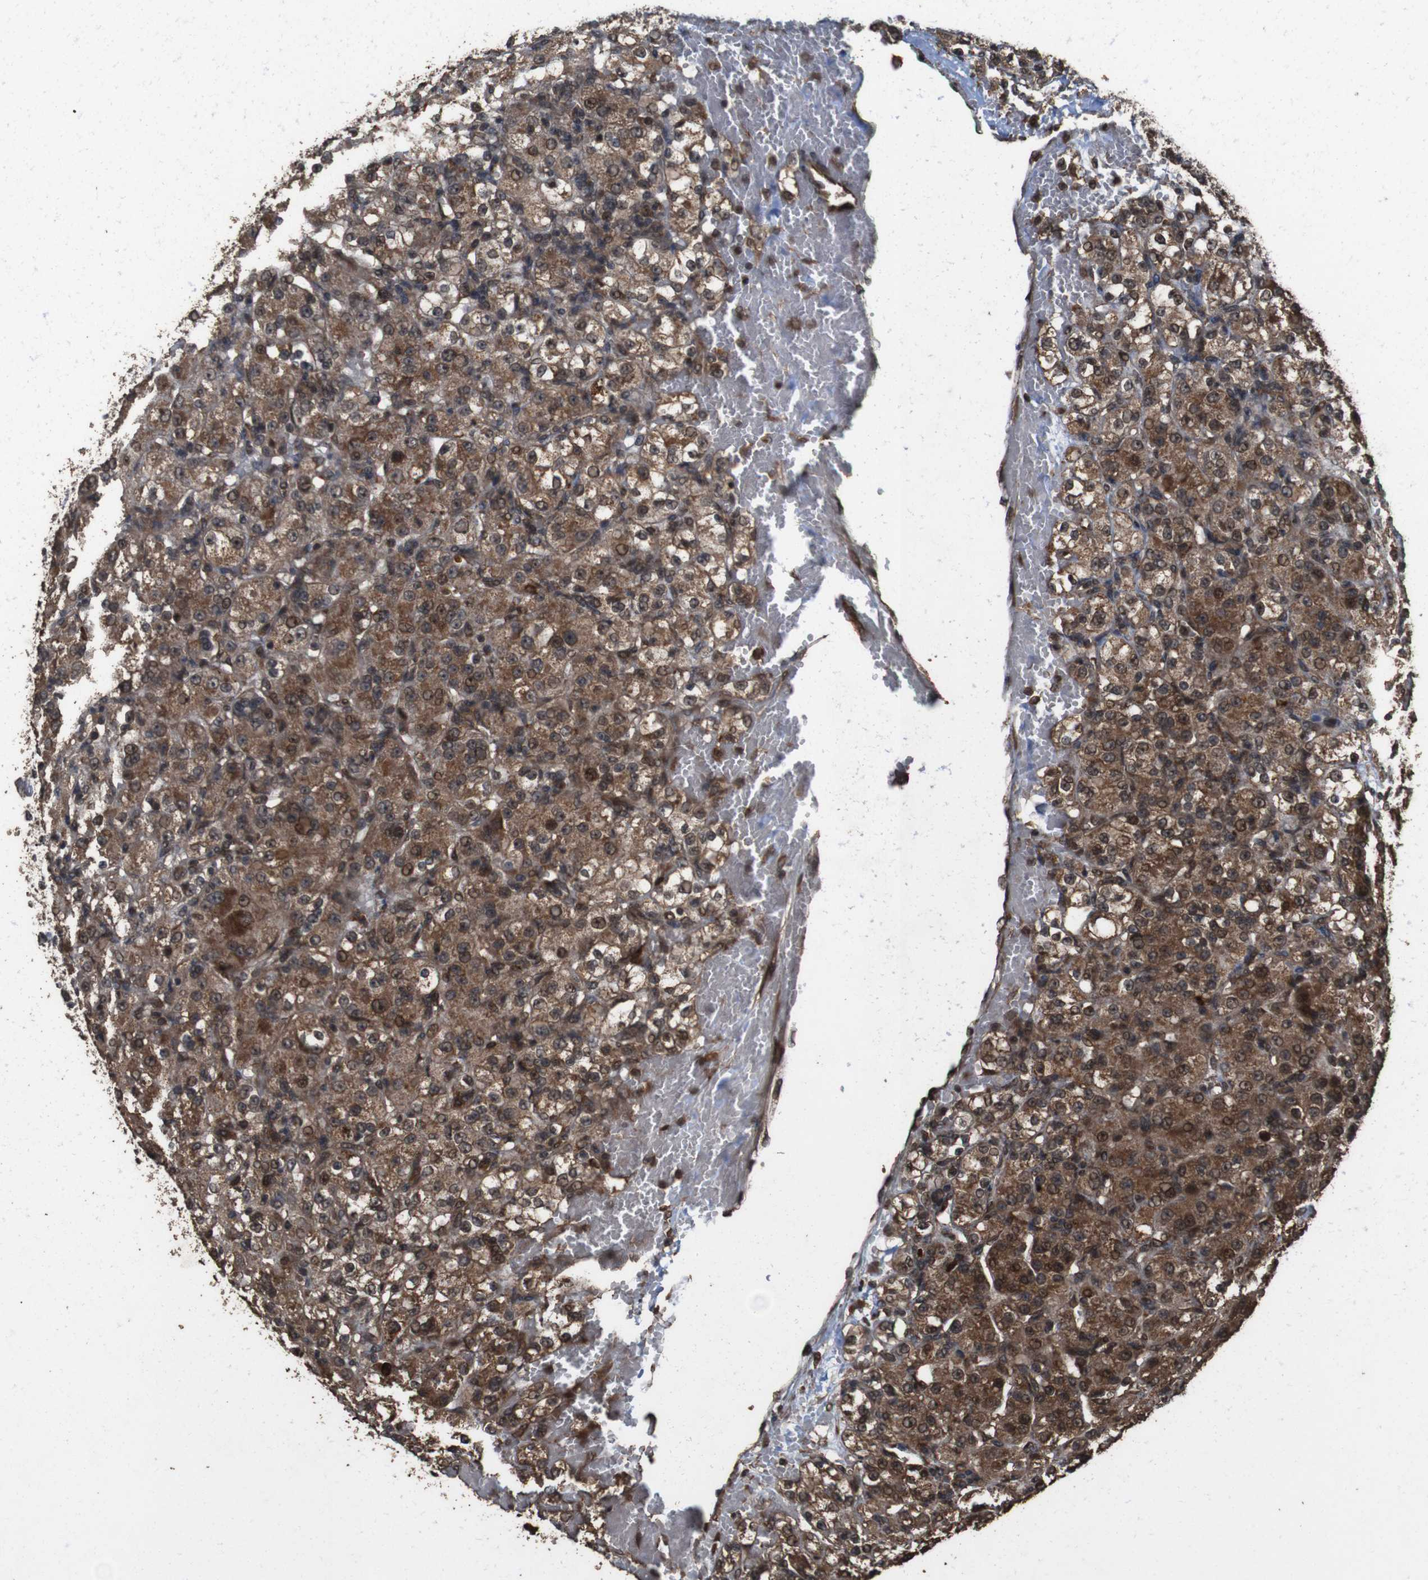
{"staining": {"intensity": "moderate", "quantity": ">75%", "location": "cytoplasmic/membranous,nuclear"}, "tissue": "renal cancer", "cell_type": "Tumor cells", "image_type": "cancer", "snomed": [{"axis": "morphology", "description": "Normal tissue, NOS"}, {"axis": "morphology", "description": "Adenocarcinoma, NOS"}, {"axis": "topography", "description": "Kidney"}], "caption": "This is an image of immunohistochemistry (IHC) staining of adenocarcinoma (renal), which shows moderate staining in the cytoplasmic/membranous and nuclear of tumor cells.", "gene": "RRAS2", "patient": {"sex": "male", "age": 61}}